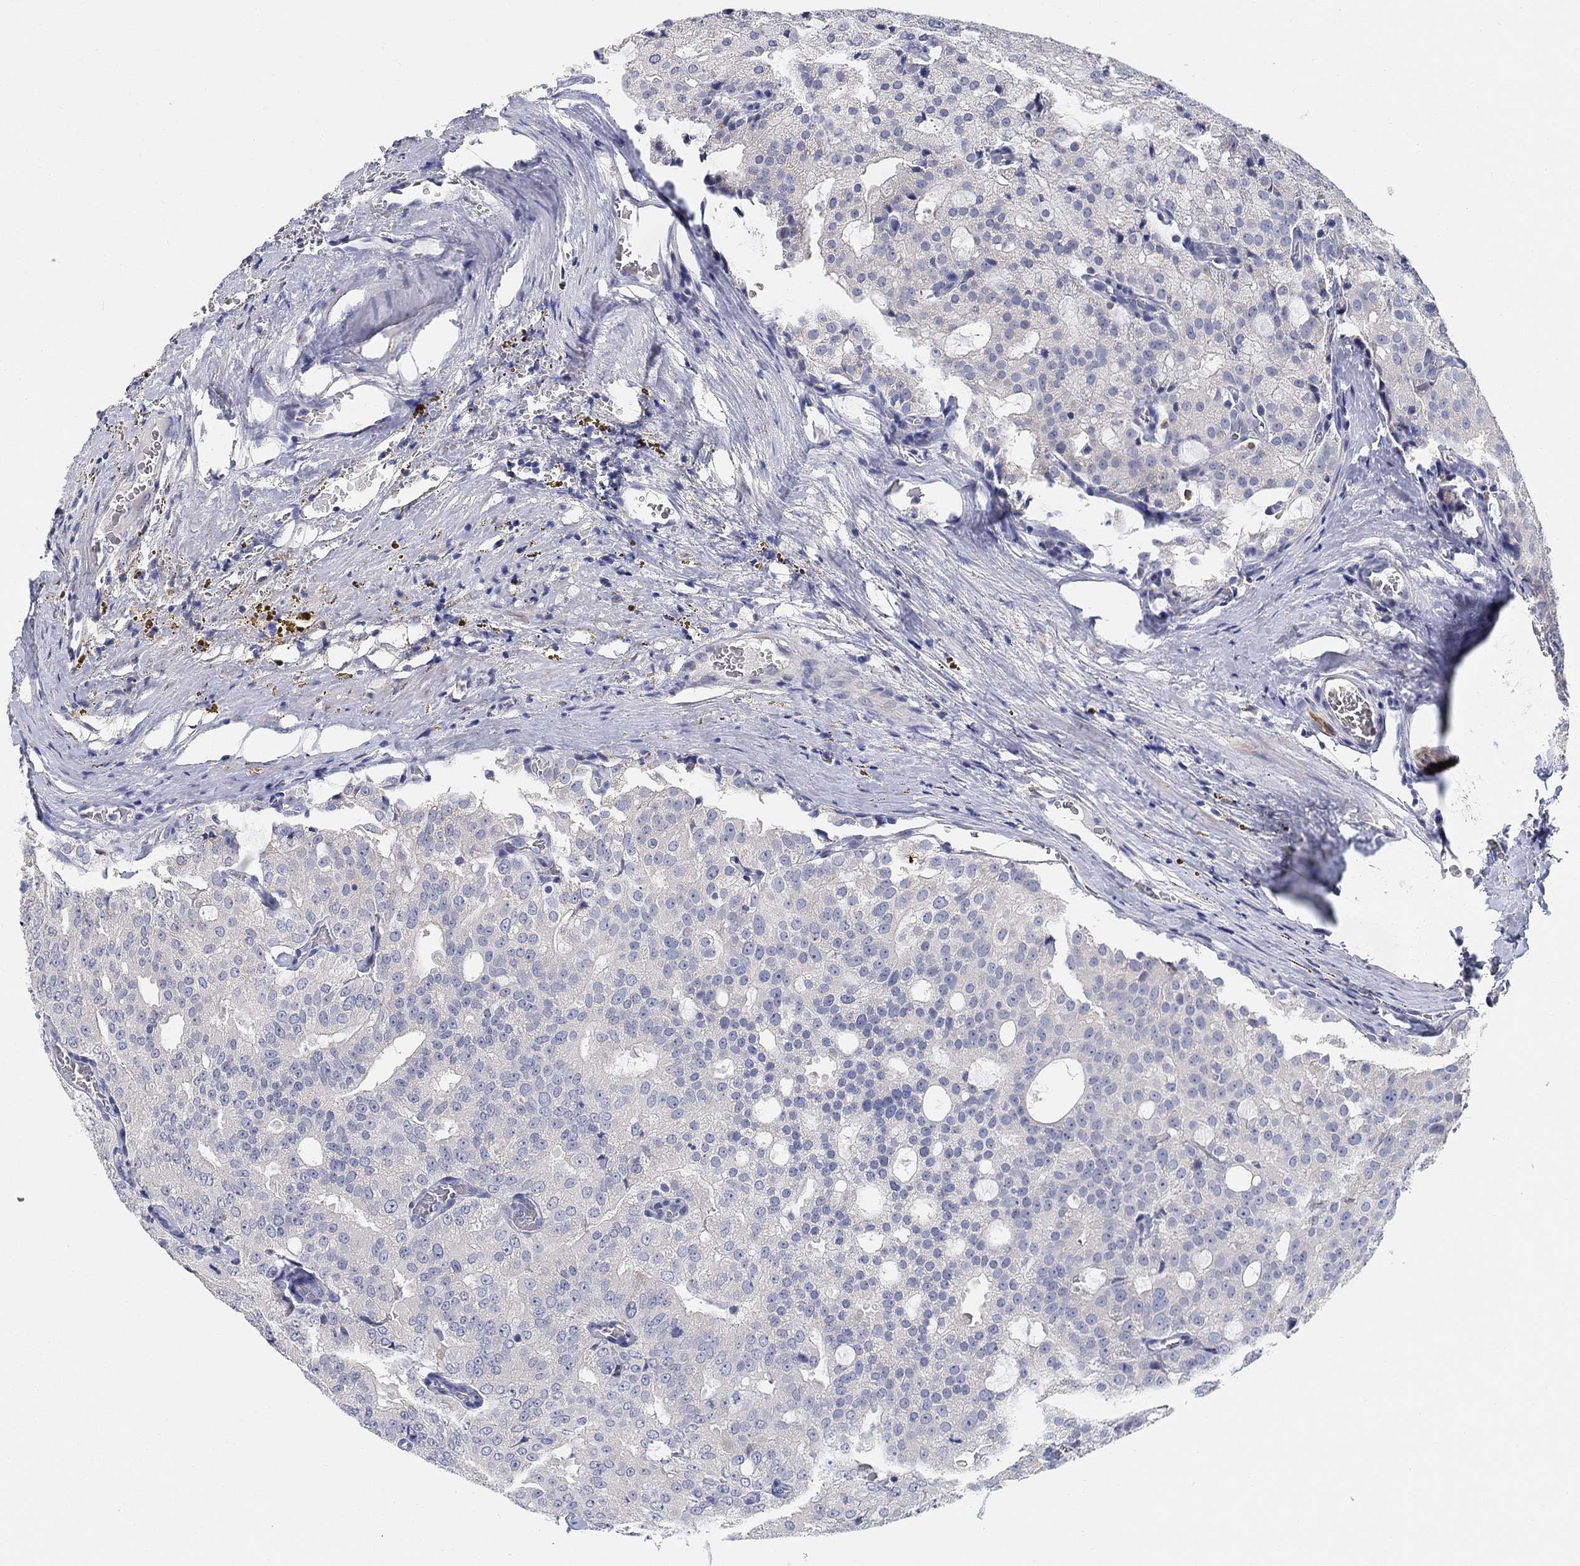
{"staining": {"intensity": "negative", "quantity": "none", "location": "none"}, "tissue": "prostate cancer", "cell_type": "Tumor cells", "image_type": "cancer", "snomed": [{"axis": "morphology", "description": "Adenocarcinoma, NOS"}, {"axis": "topography", "description": "Prostate and seminal vesicle, NOS"}, {"axis": "topography", "description": "Prostate"}], "caption": "This is a histopathology image of IHC staining of prostate adenocarcinoma, which shows no positivity in tumor cells.", "gene": "CLUL1", "patient": {"sex": "male", "age": 67}}